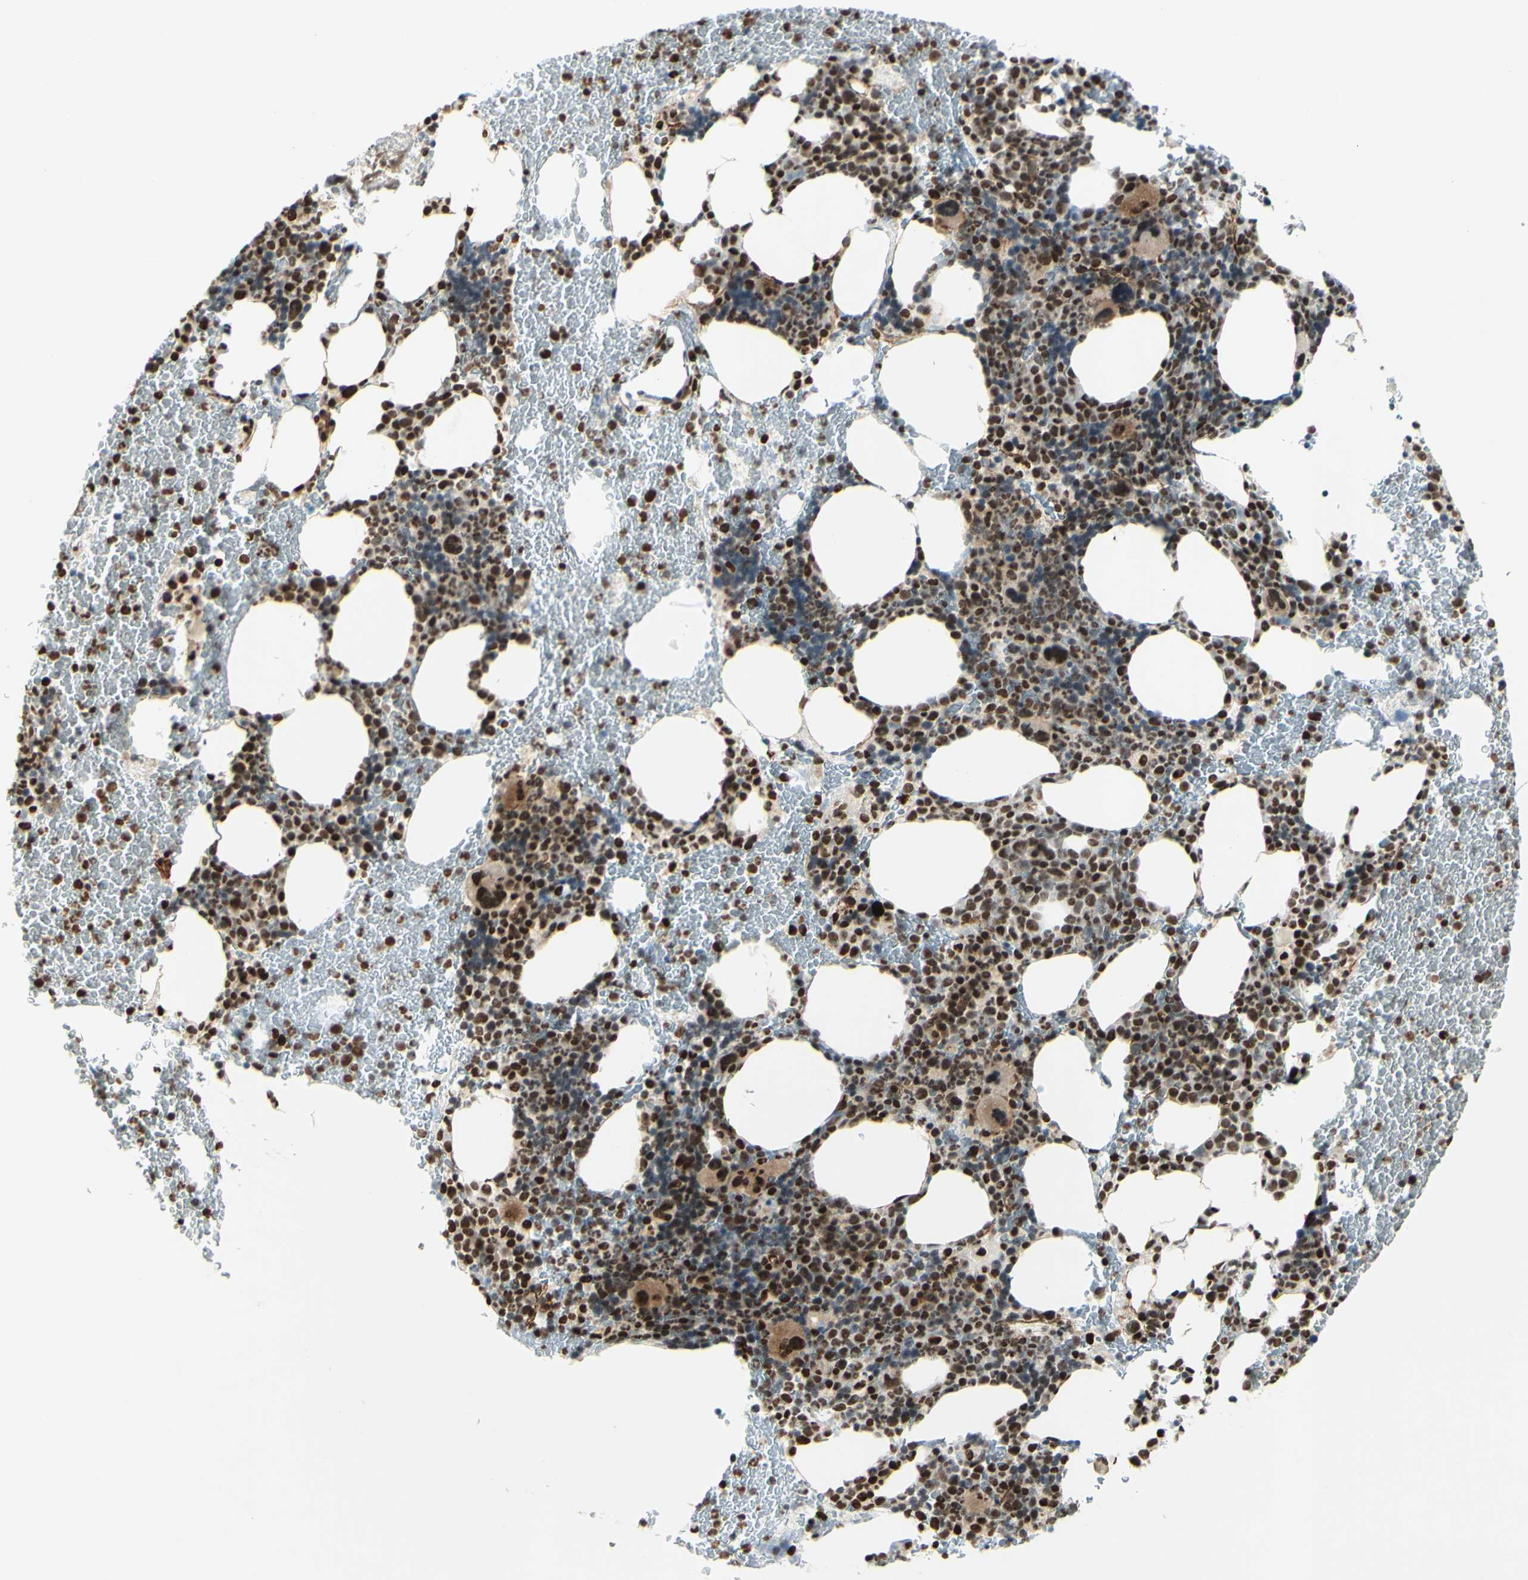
{"staining": {"intensity": "strong", "quantity": ">75%", "location": "nuclear"}, "tissue": "bone marrow", "cell_type": "Hematopoietic cells", "image_type": "normal", "snomed": [{"axis": "morphology", "description": "Normal tissue, NOS"}, {"axis": "morphology", "description": "Inflammation, NOS"}, {"axis": "topography", "description": "Bone marrow"}], "caption": "Benign bone marrow exhibits strong nuclear expression in about >75% of hematopoietic cells, visualized by immunohistochemistry. Using DAB (3,3'-diaminobenzidine) (brown) and hematoxylin (blue) stains, captured at high magnification using brightfield microscopy.", "gene": "ZMYM6", "patient": {"sex": "male", "age": 72}}